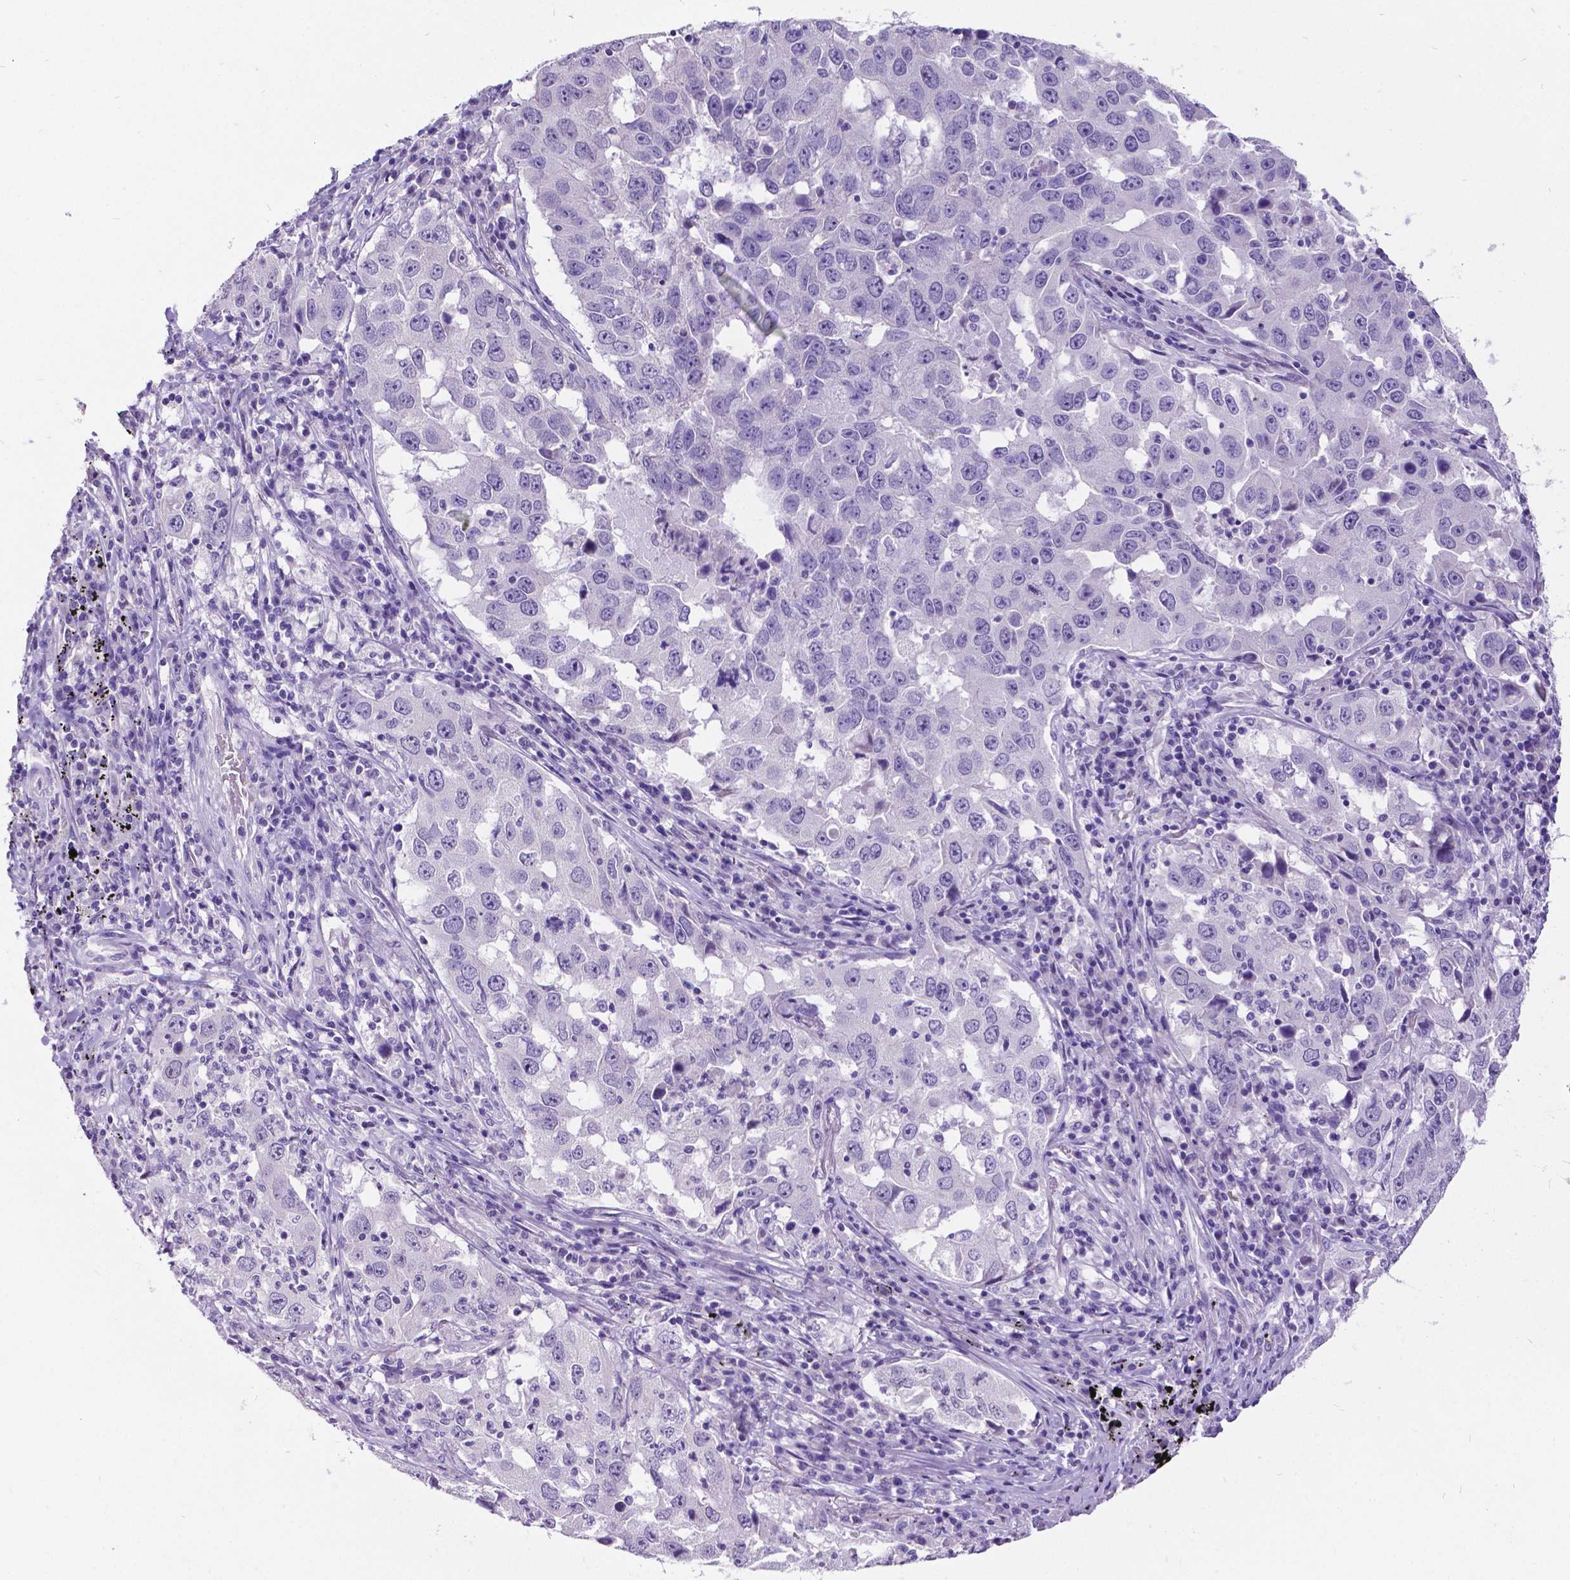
{"staining": {"intensity": "negative", "quantity": "none", "location": "none"}, "tissue": "lung cancer", "cell_type": "Tumor cells", "image_type": "cancer", "snomed": [{"axis": "morphology", "description": "Adenocarcinoma, NOS"}, {"axis": "topography", "description": "Lung"}], "caption": "A histopathology image of human lung cancer (adenocarcinoma) is negative for staining in tumor cells.", "gene": "SATB2", "patient": {"sex": "male", "age": 73}}